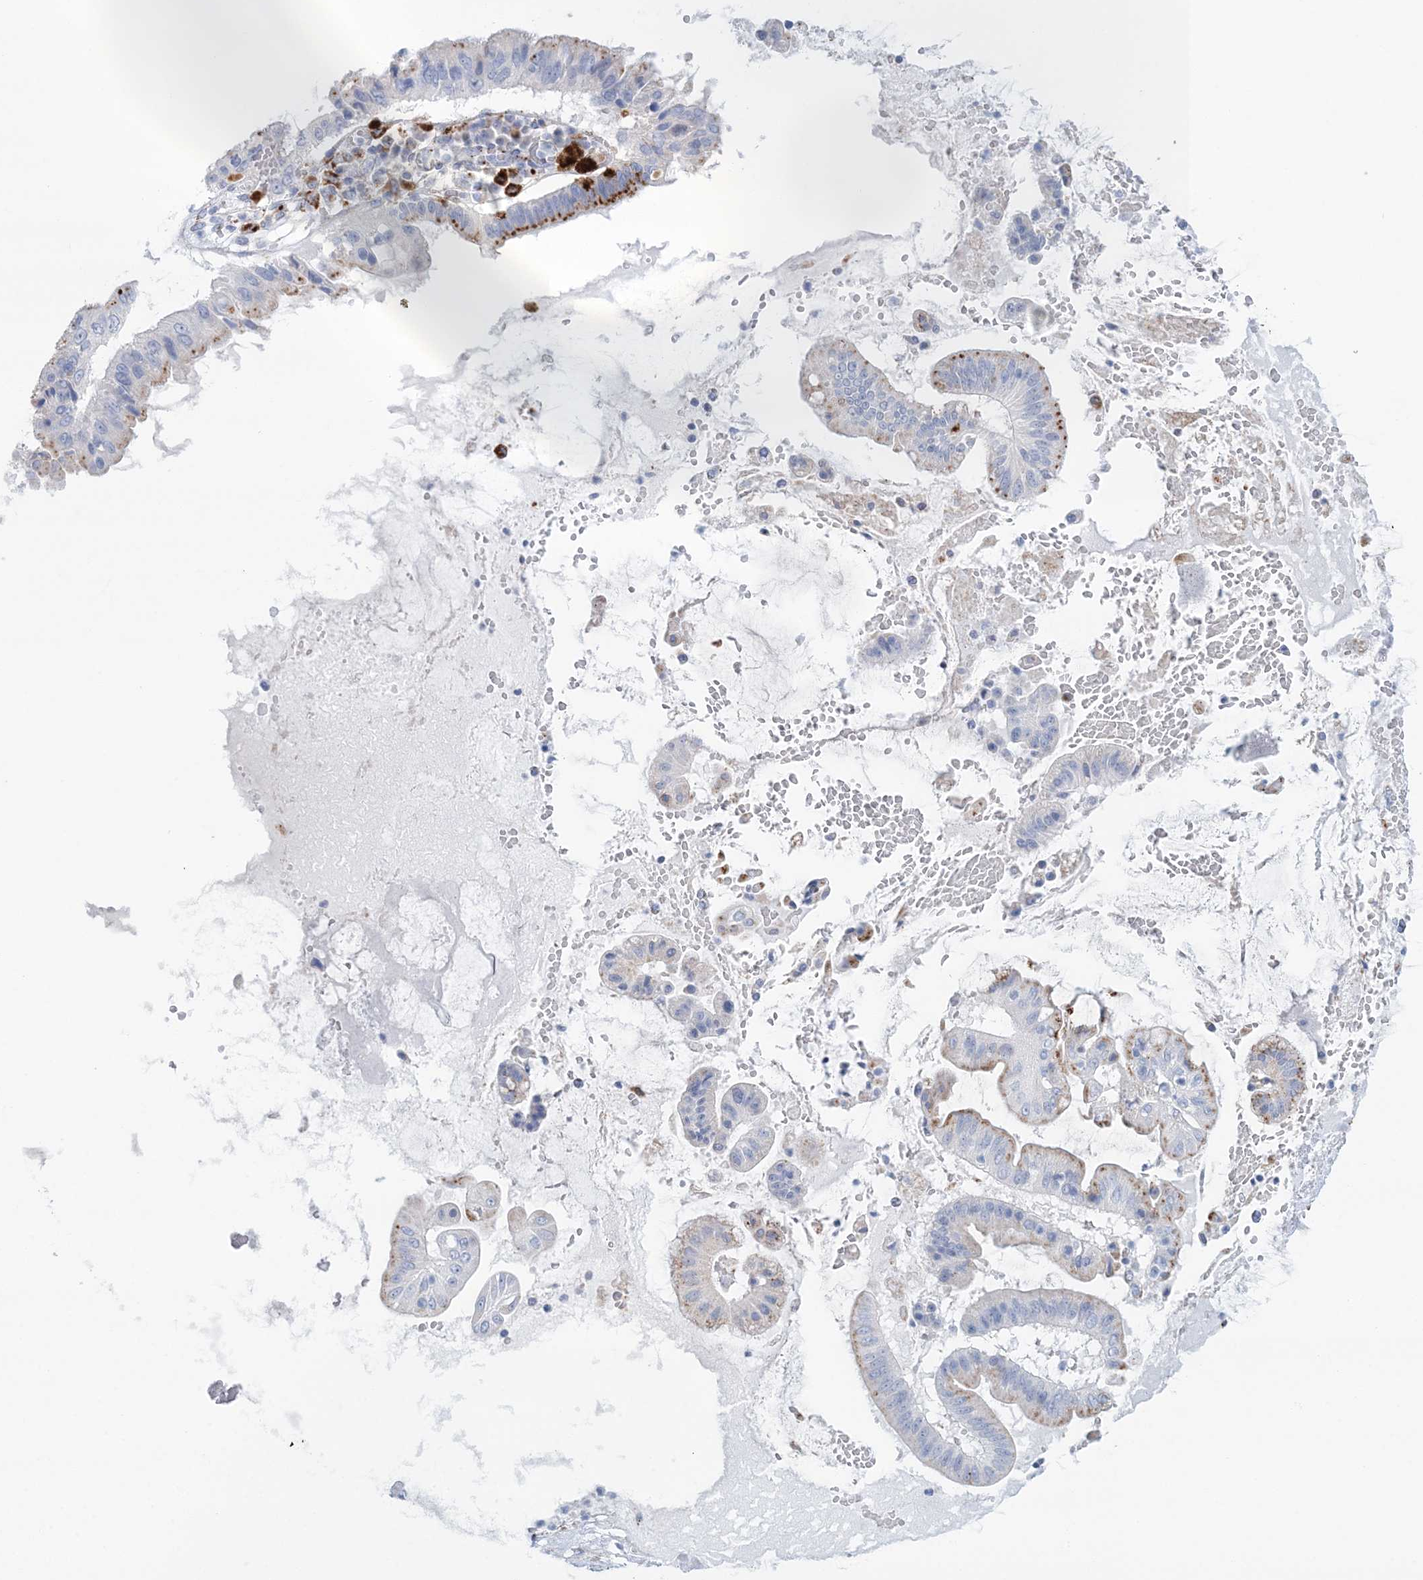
{"staining": {"intensity": "moderate", "quantity": "<25%", "location": "cytoplasmic/membranous"}, "tissue": "pancreatic cancer", "cell_type": "Tumor cells", "image_type": "cancer", "snomed": [{"axis": "morphology", "description": "Inflammation, NOS"}, {"axis": "morphology", "description": "Adenocarcinoma, NOS"}, {"axis": "topography", "description": "Pancreas"}], "caption": "Brown immunohistochemical staining in human pancreatic cancer exhibits moderate cytoplasmic/membranous positivity in approximately <25% of tumor cells.", "gene": "TPP1", "patient": {"sex": "female", "age": 56}}